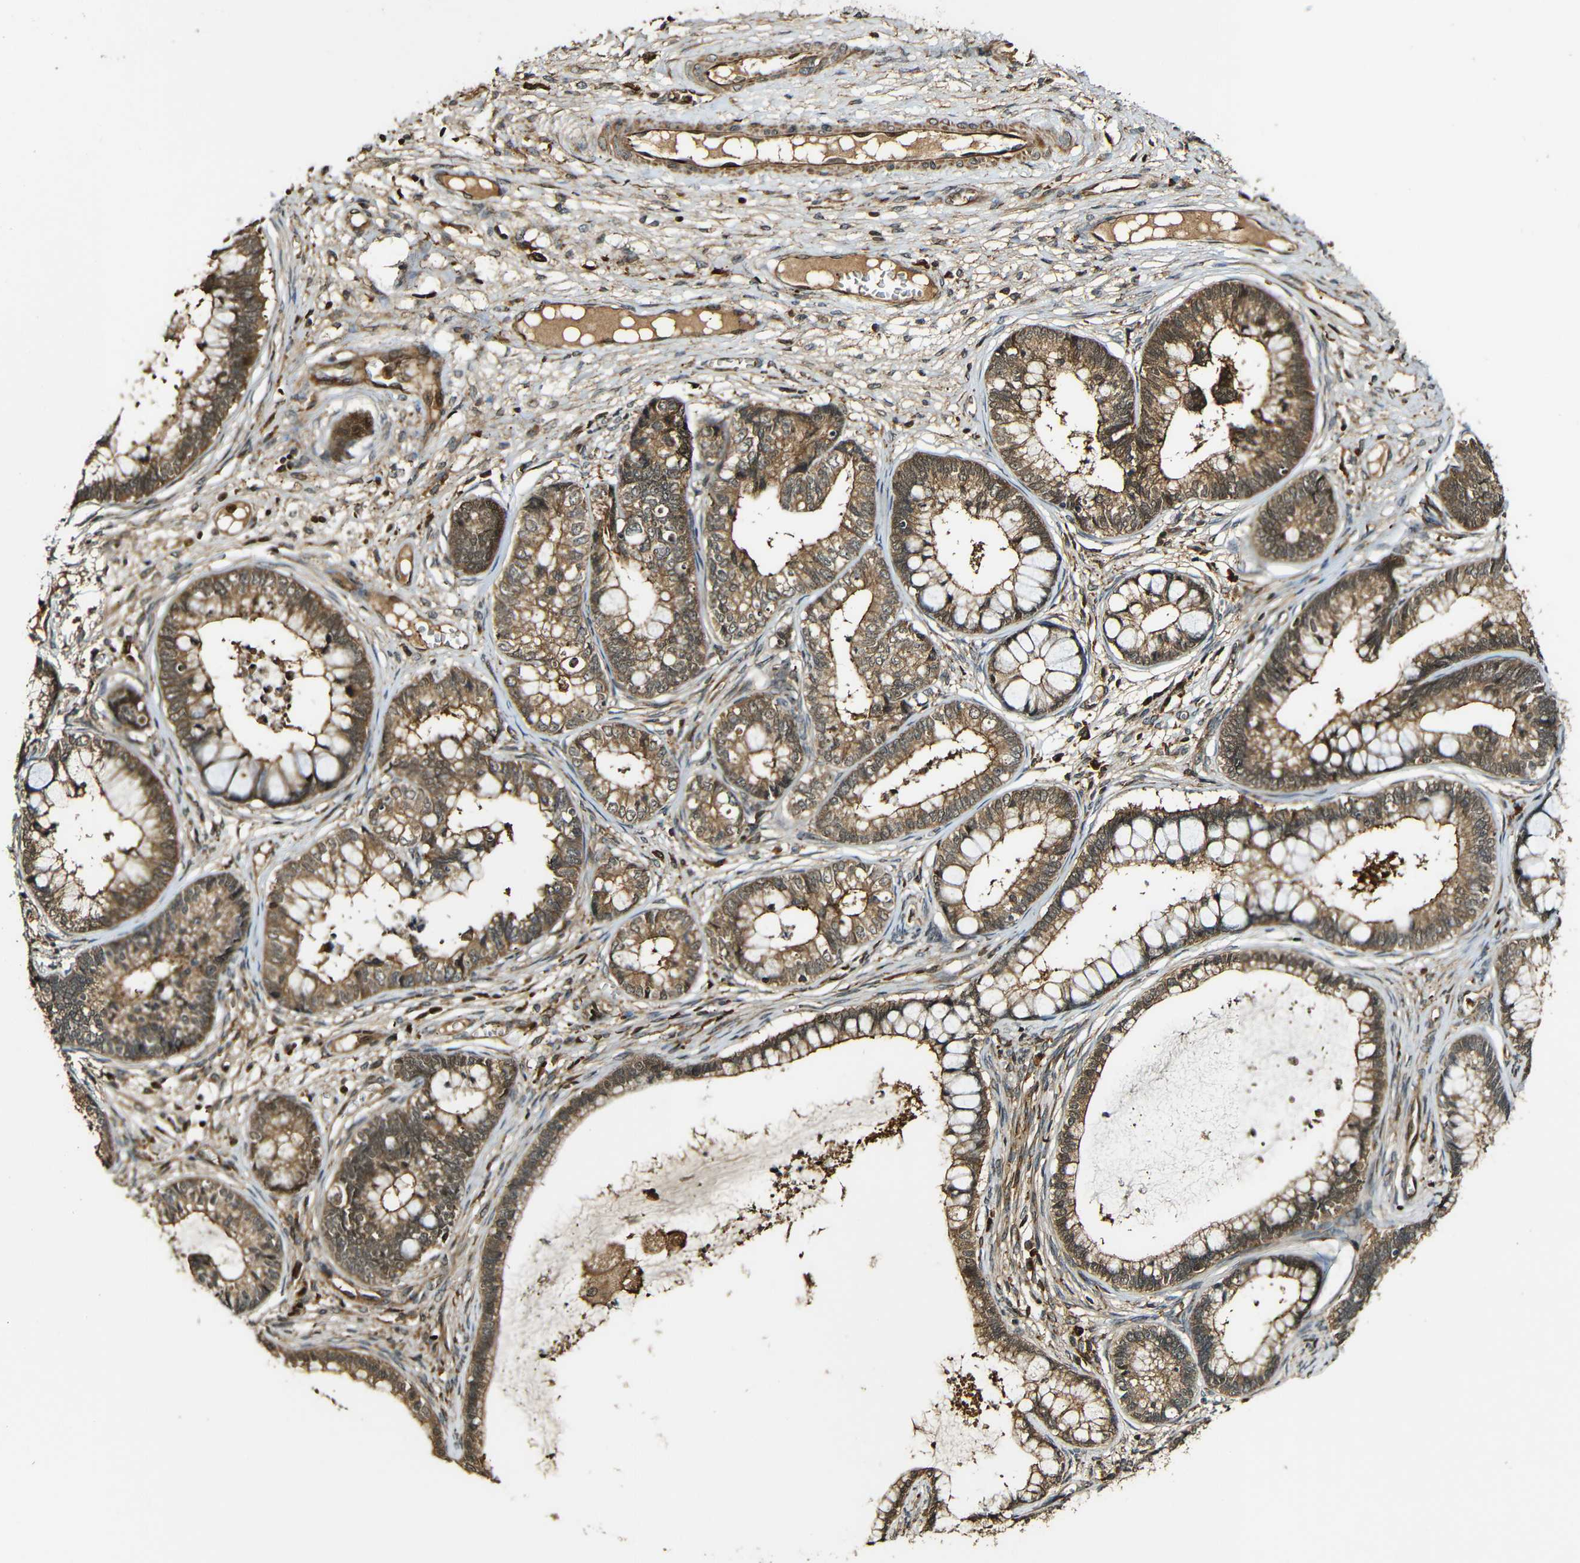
{"staining": {"intensity": "moderate", "quantity": ">75%", "location": "cytoplasmic/membranous"}, "tissue": "cervical cancer", "cell_type": "Tumor cells", "image_type": "cancer", "snomed": [{"axis": "morphology", "description": "Adenocarcinoma, NOS"}, {"axis": "topography", "description": "Cervix"}], "caption": "About >75% of tumor cells in human cervical cancer demonstrate moderate cytoplasmic/membranous protein expression as visualized by brown immunohistochemical staining.", "gene": "CASP8", "patient": {"sex": "female", "age": 44}}